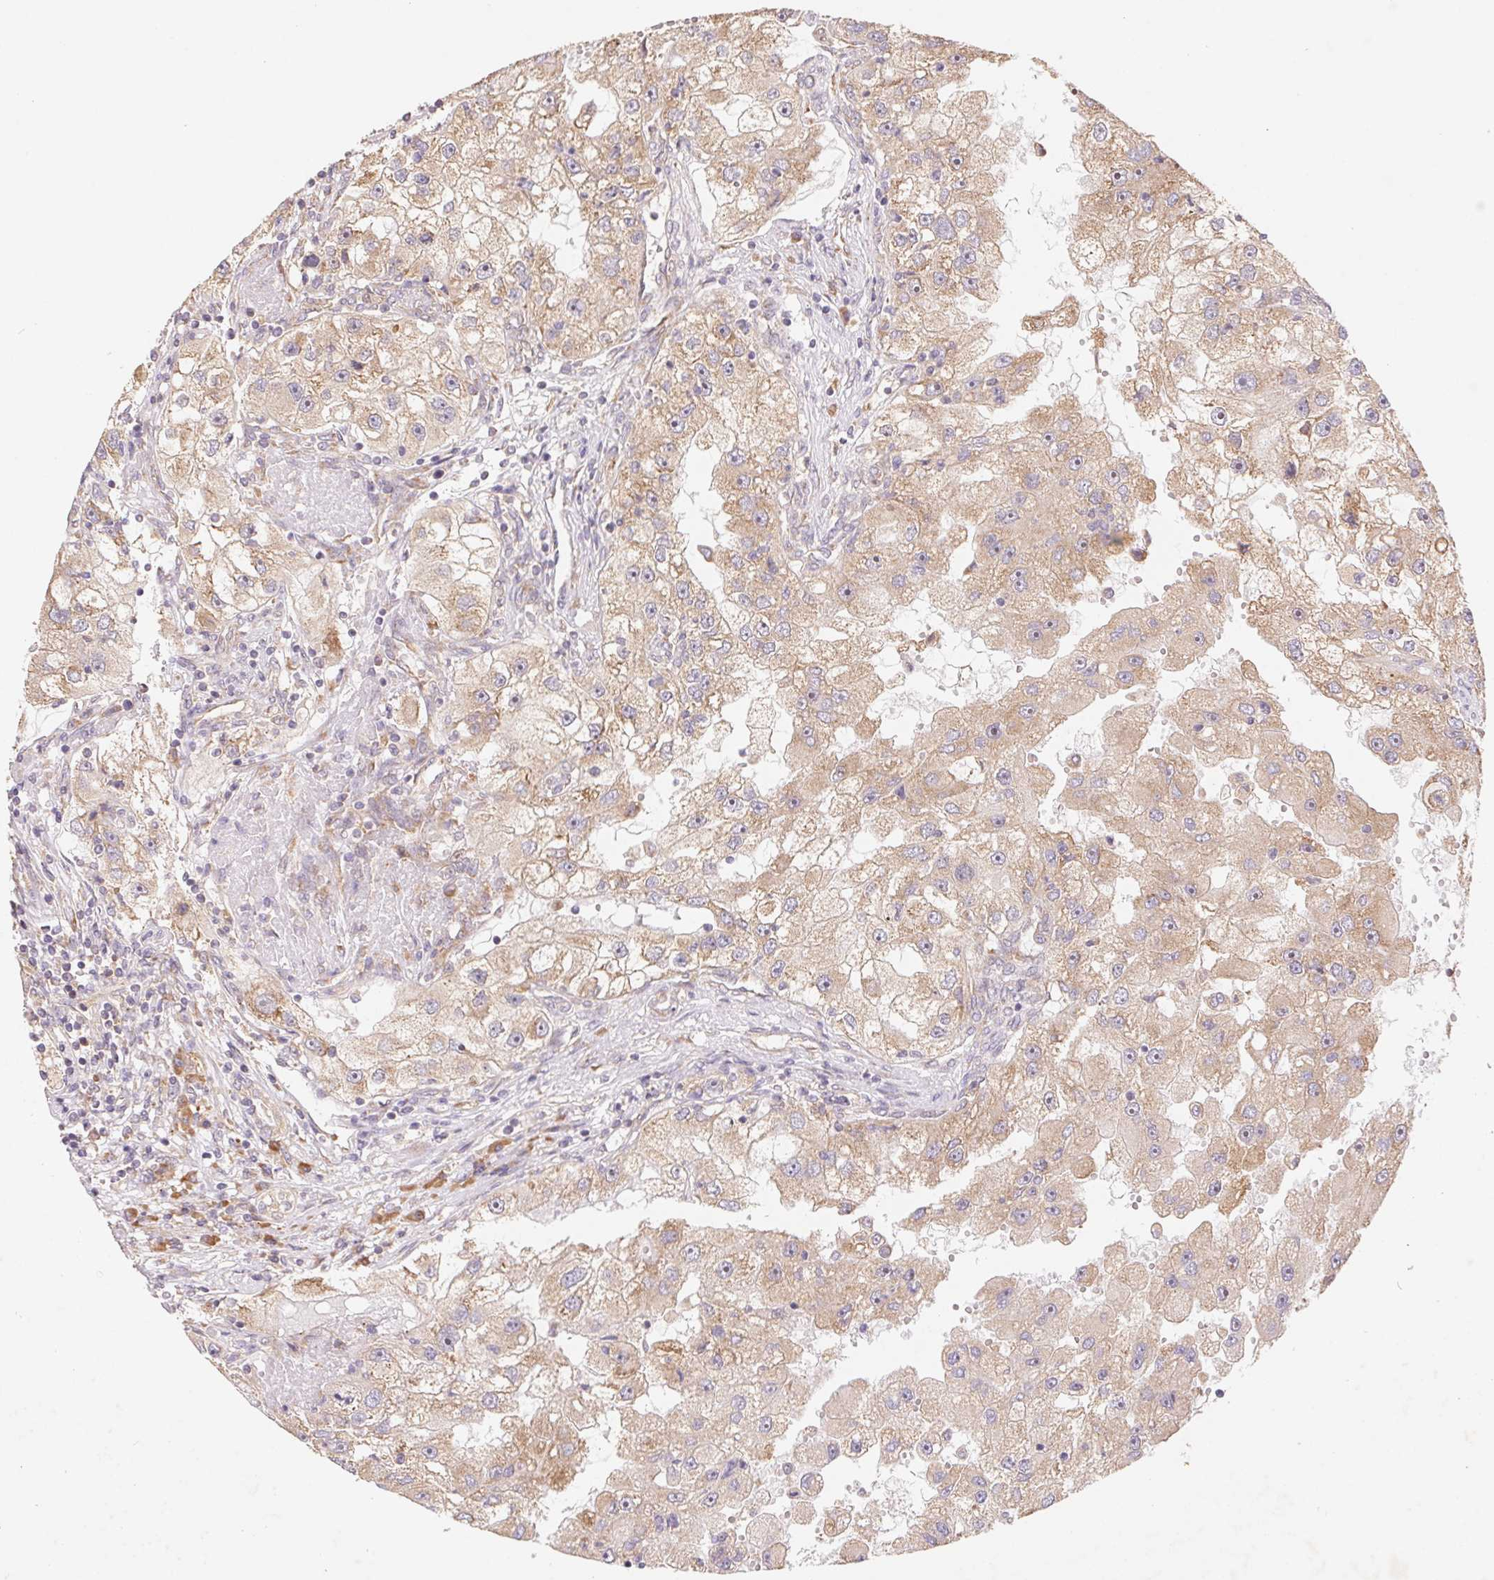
{"staining": {"intensity": "weak", "quantity": ">75%", "location": "cytoplasmic/membranous"}, "tissue": "renal cancer", "cell_type": "Tumor cells", "image_type": "cancer", "snomed": [{"axis": "morphology", "description": "Adenocarcinoma, NOS"}, {"axis": "topography", "description": "Kidney"}], "caption": "About >75% of tumor cells in human renal cancer demonstrate weak cytoplasmic/membranous protein positivity as visualized by brown immunohistochemical staining.", "gene": "RPL27A", "patient": {"sex": "male", "age": 63}}